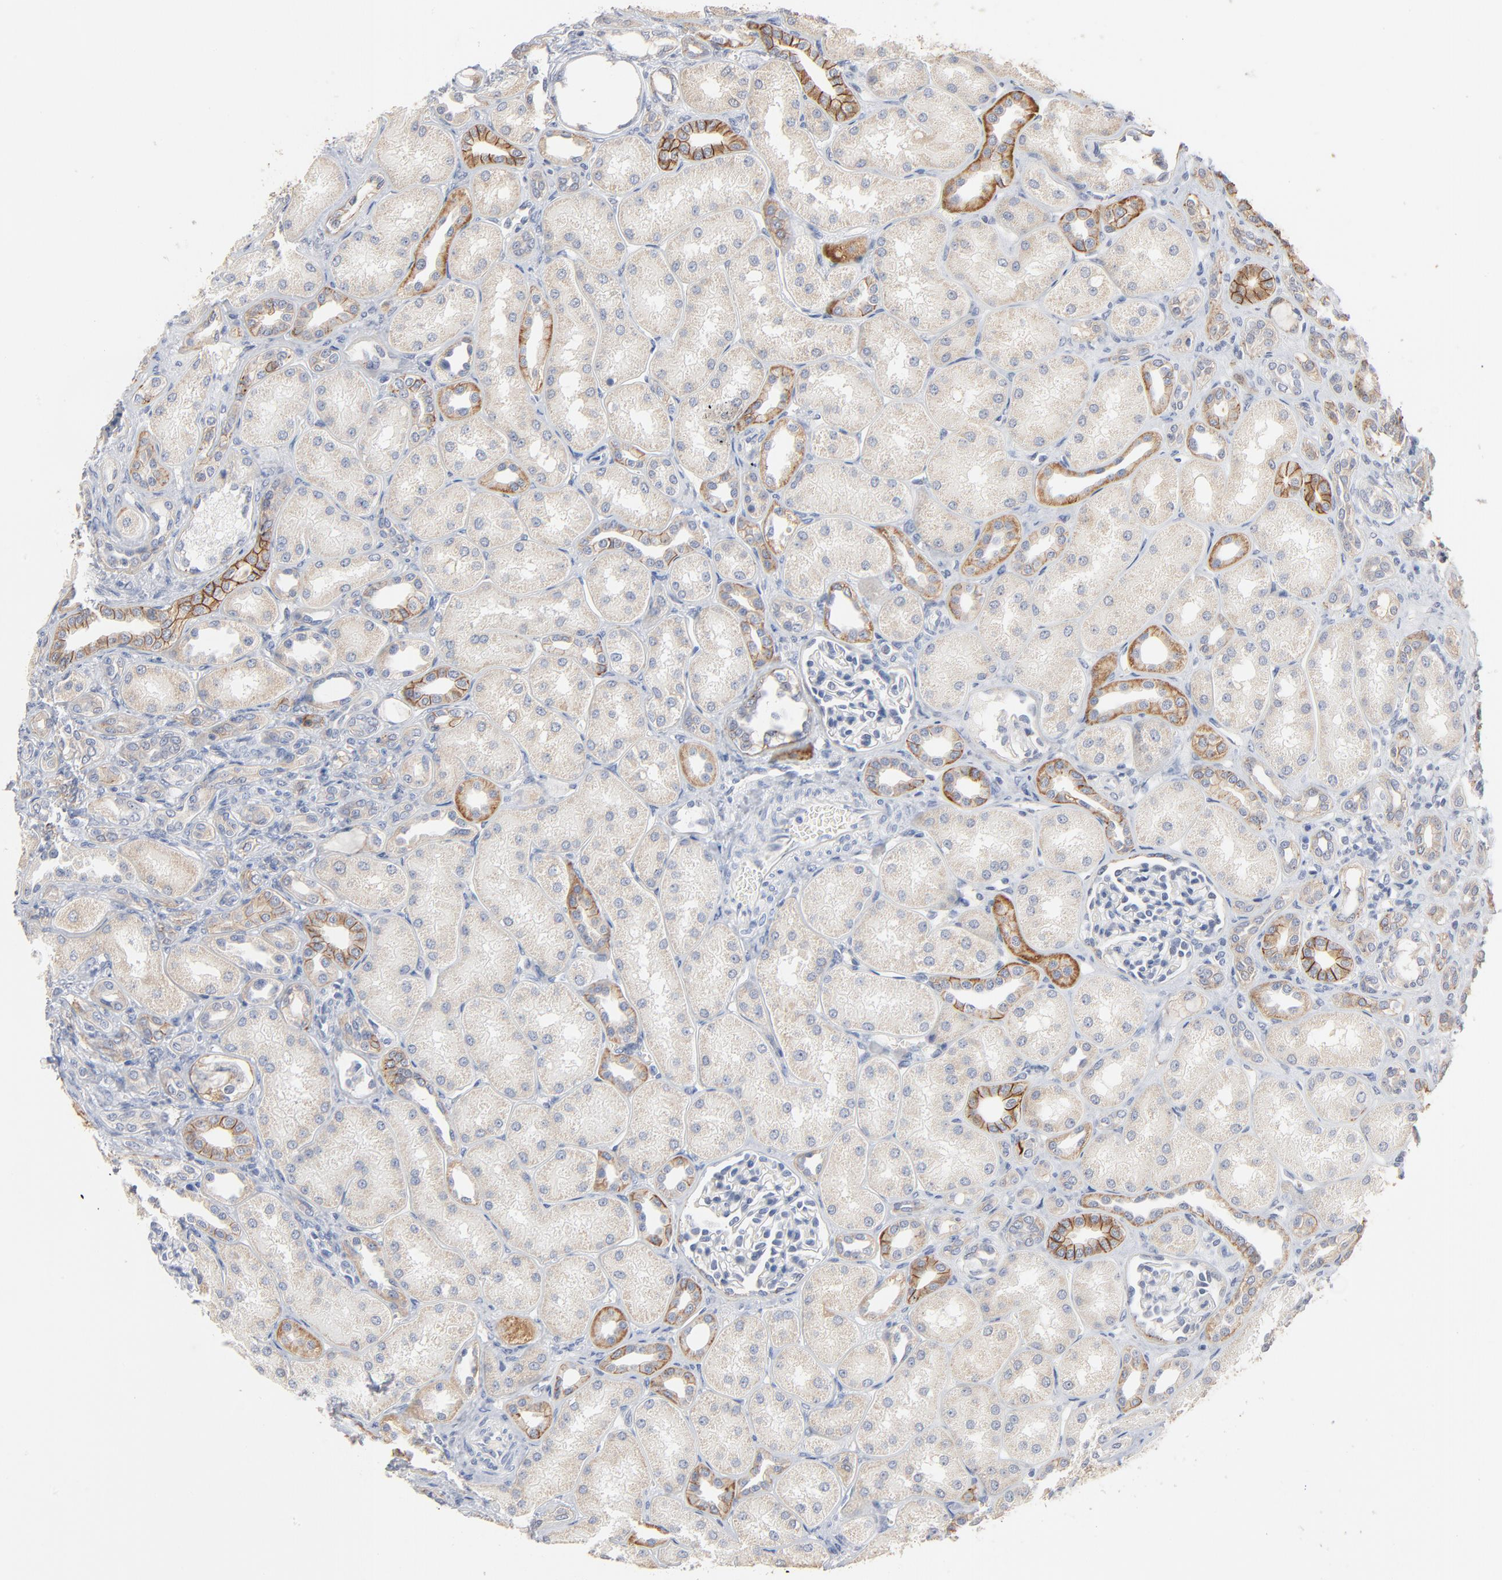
{"staining": {"intensity": "weak", "quantity": "<25%", "location": "cytoplasmic/membranous"}, "tissue": "kidney", "cell_type": "Cells in glomeruli", "image_type": "normal", "snomed": [{"axis": "morphology", "description": "Normal tissue, NOS"}, {"axis": "topography", "description": "Kidney"}], "caption": "Micrograph shows no significant protein staining in cells in glomeruli of benign kidney. The staining is performed using DAB (3,3'-diaminobenzidine) brown chromogen with nuclei counter-stained in using hematoxylin.", "gene": "EPCAM", "patient": {"sex": "male", "age": 7}}